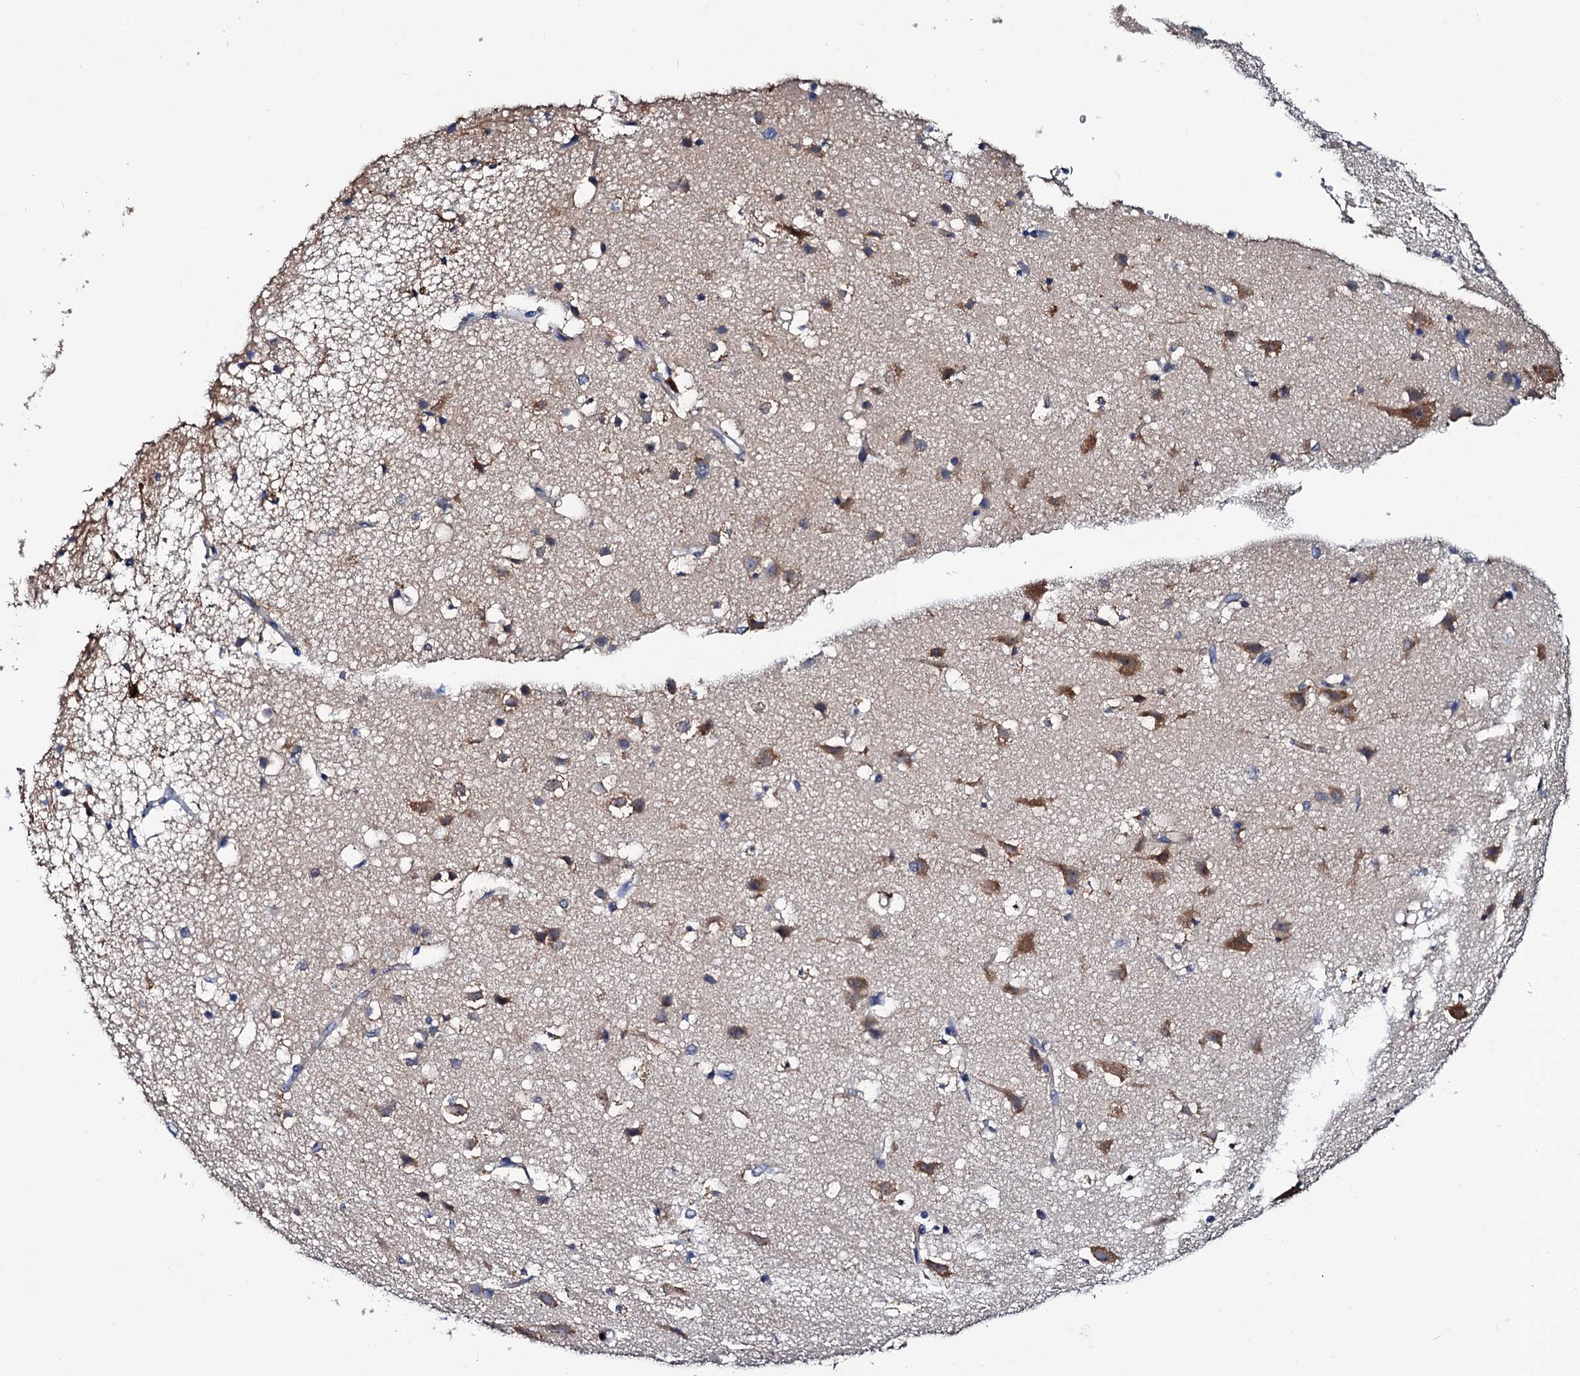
{"staining": {"intensity": "negative", "quantity": "none", "location": "none"}, "tissue": "cerebral cortex", "cell_type": "Endothelial cells", "image_type": "normal", "snomed": [{"axis": "morphology", "description": "Normal tissue, NOS"}, {"axis": "topography", "description": "Cerebral cortex"}], "caption": "DAB immunohistochemical staining of unremarkable cerebral cortex demonstrates no significant staining in endothelial cells. The staining is performed using DAB (3,3'-diaminobenzidine) brown chromogen with nuclei counter-stained in using hematoxylin.", "gene": "TRMT112", "patient": {"sex": "male", "age": 54}}